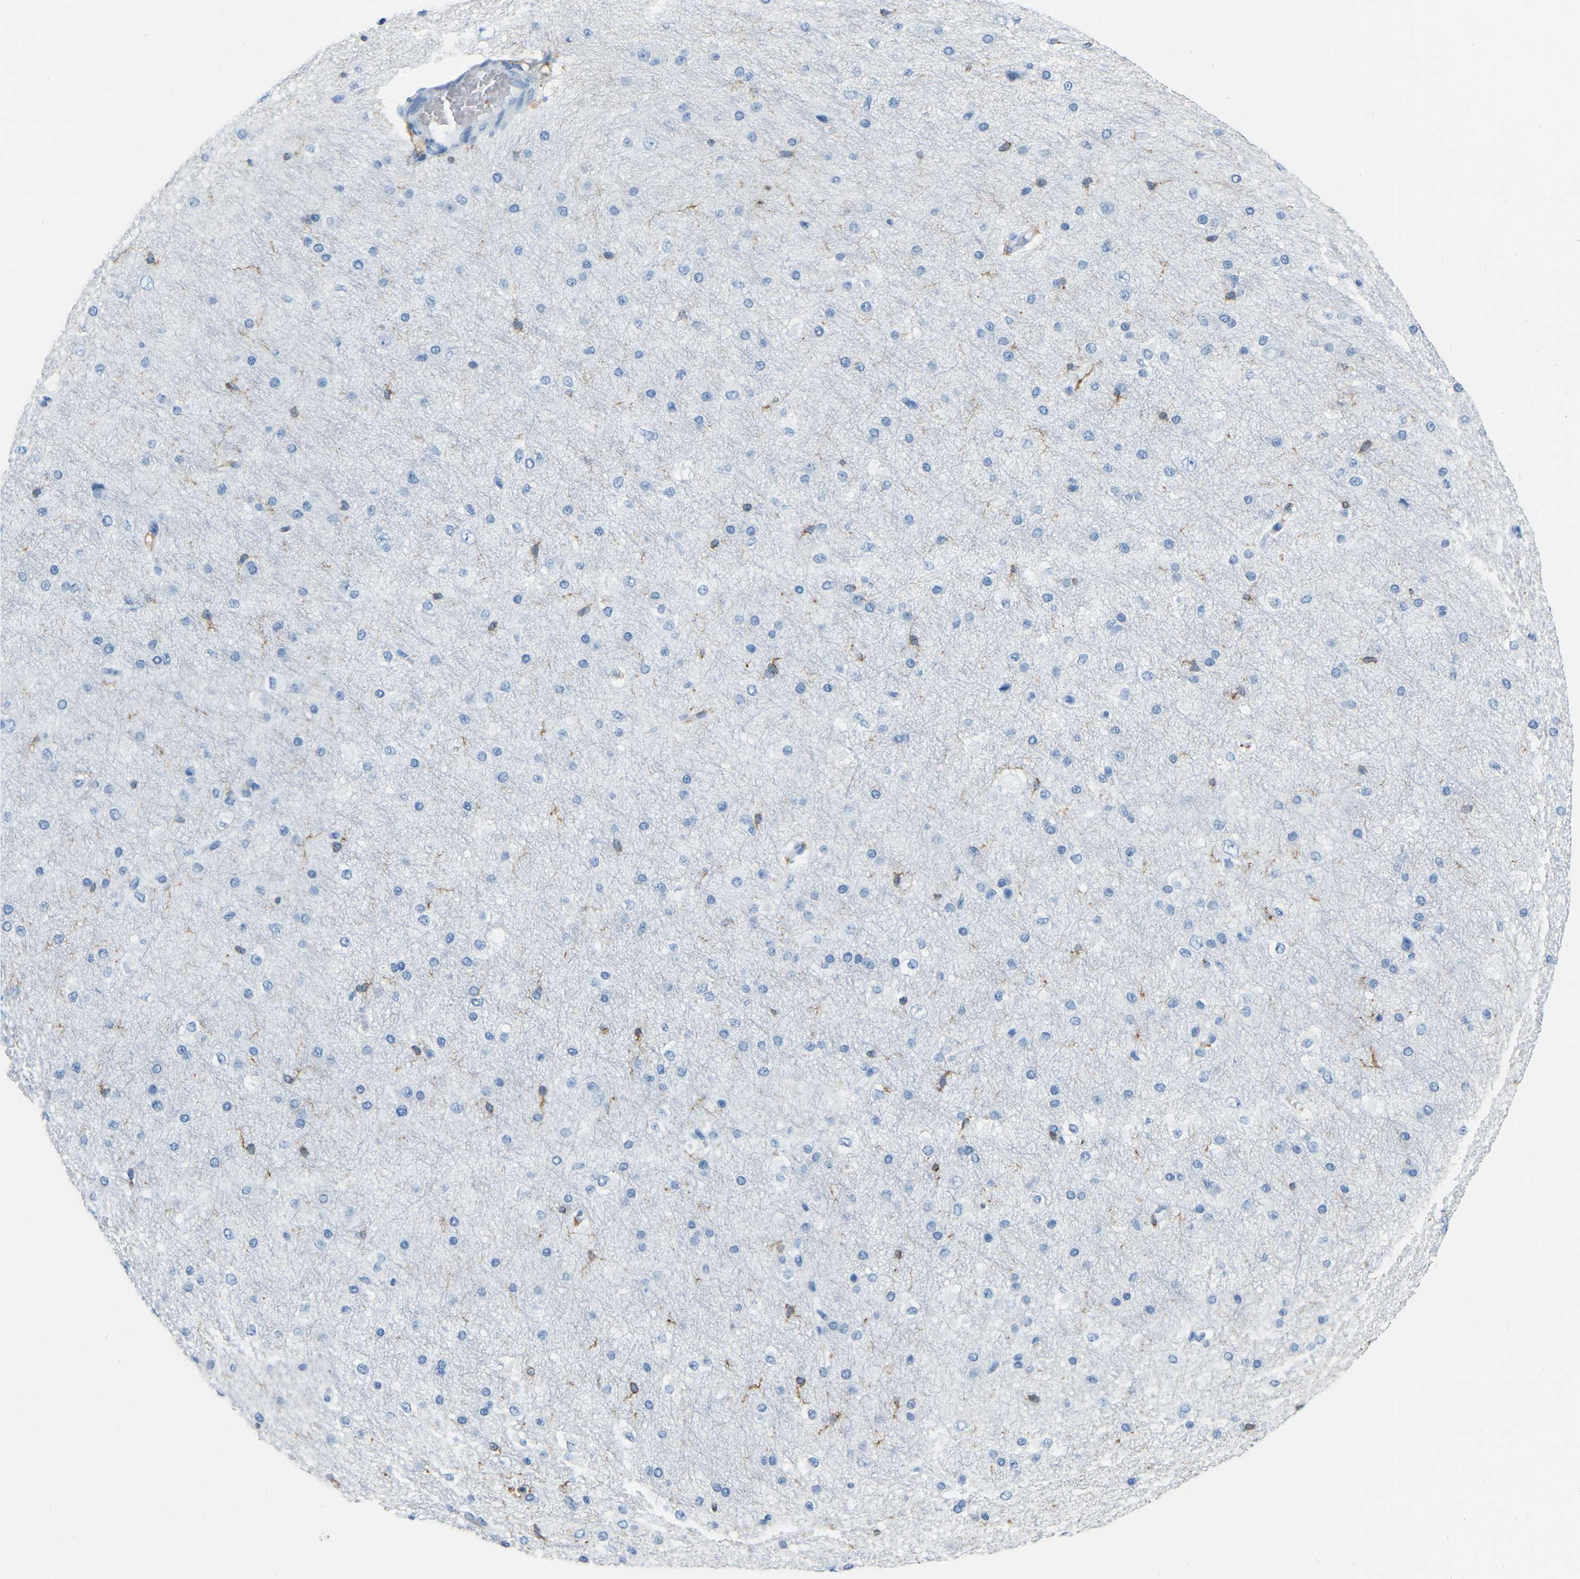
{"staining": {"intensity": "negative", "quantity": "none", "location": "none"}, "tissue": "cerebral cortex", "cell_type": "Endothelial cells", "image_type": "normal", "snomed": [{"axis": "morphology", "description": "Normal tissue, NOS"}, {"axis": "morphology", "description": "Developmental malformation"}, {"axis": "topography", "description": "Cerebral cortex"}], "caption": "Endothelial cells are negative for protein expression in benign human cerebral cortex. (Immunohistochemistry, brightfield microscopy, high magnification).", "gene": "ARHGAP45", "patient": {"sex": "female", "age": 30}}